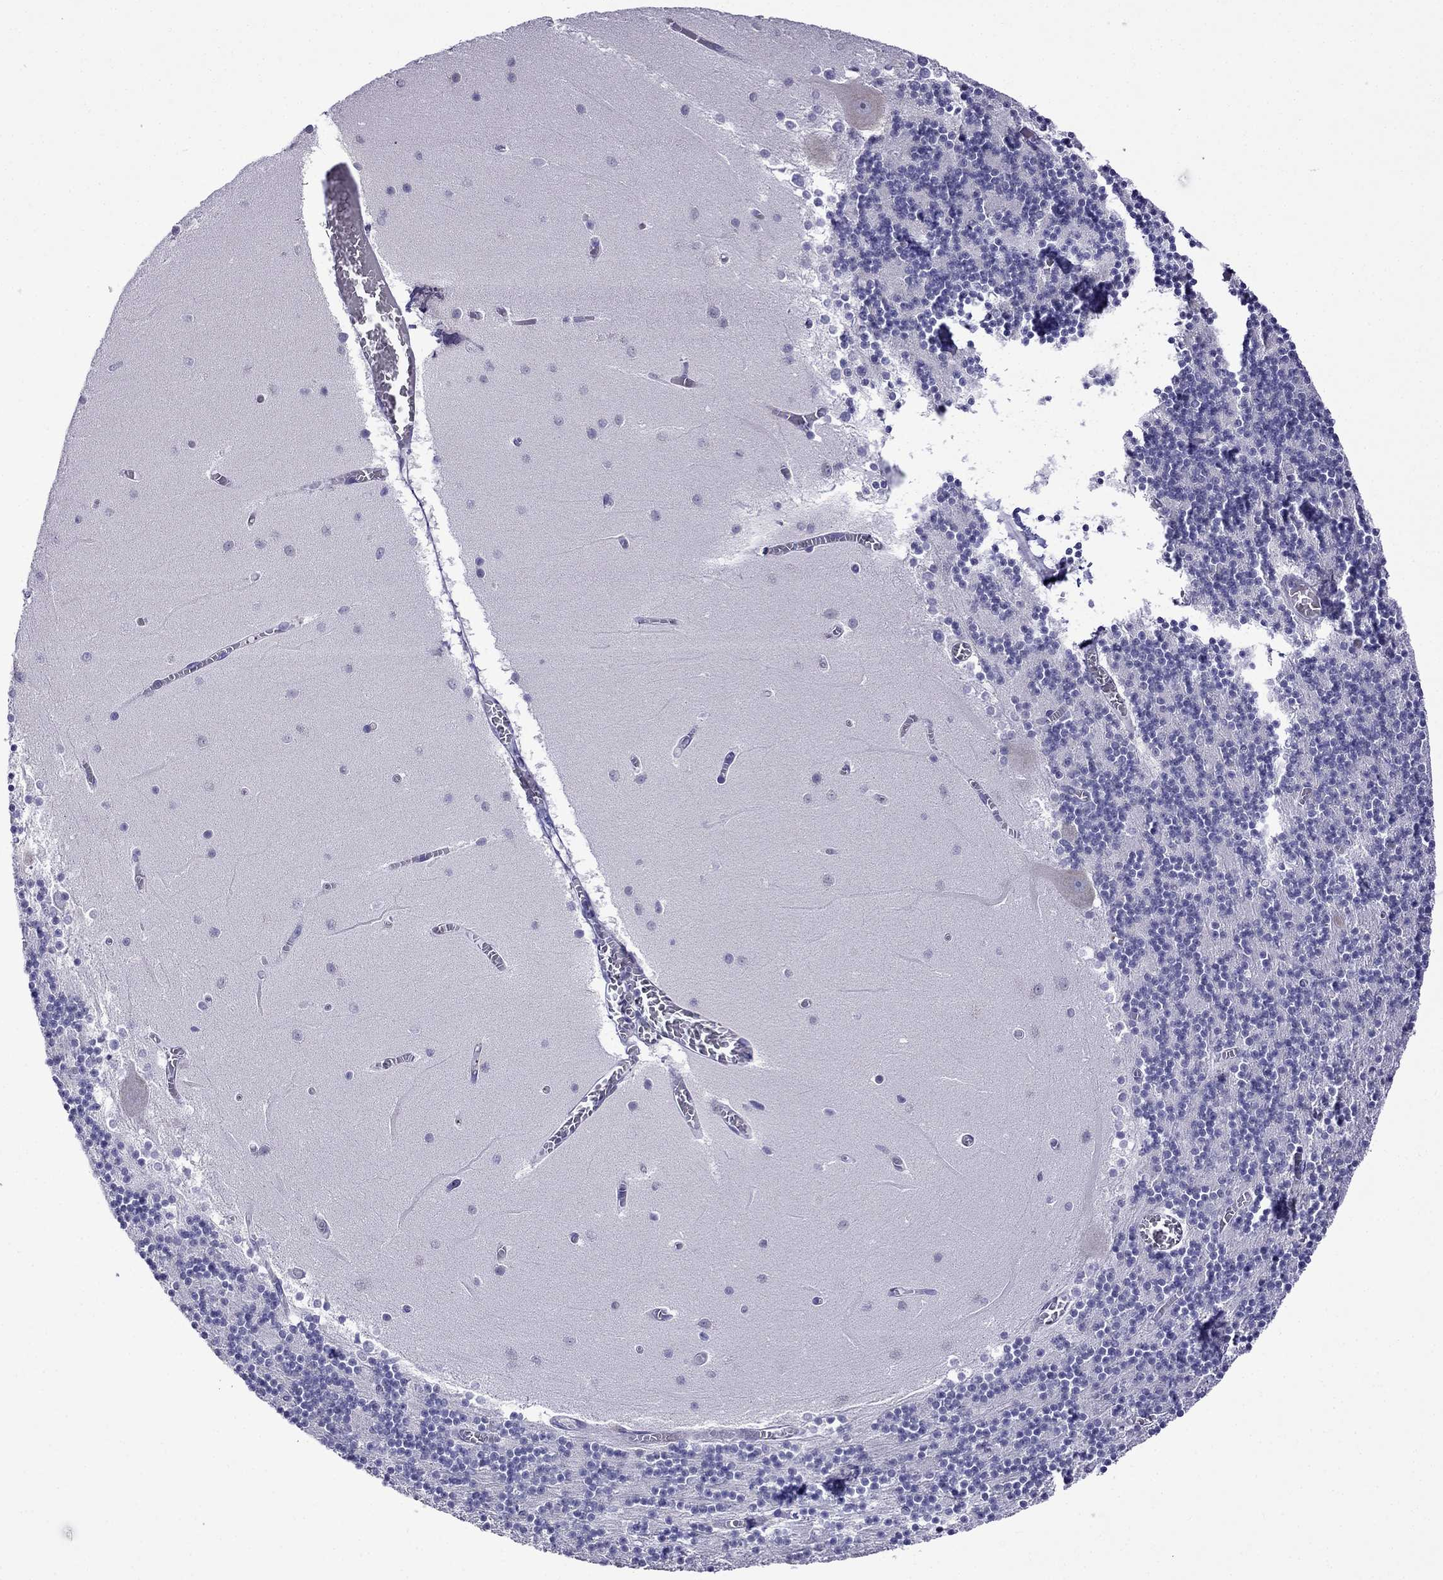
{"staining": {"intensity": "negative", "quantity": "none", "location": "none"}, "tissue": "cerebellum", "cell_type": "Cells in granular layer", "image_type": "normal", "snomed": [{"axis": "morphology", "description": "Normal tissue, NOS"}, {"axis": "topography", "description": "Cerebellum"}], "caption": "Histopathology image shows no protein staining in cells in granular layer of benign cerebellum.", "gene": "CDHR4", "patient": {"sex": "female", "age": 28}}